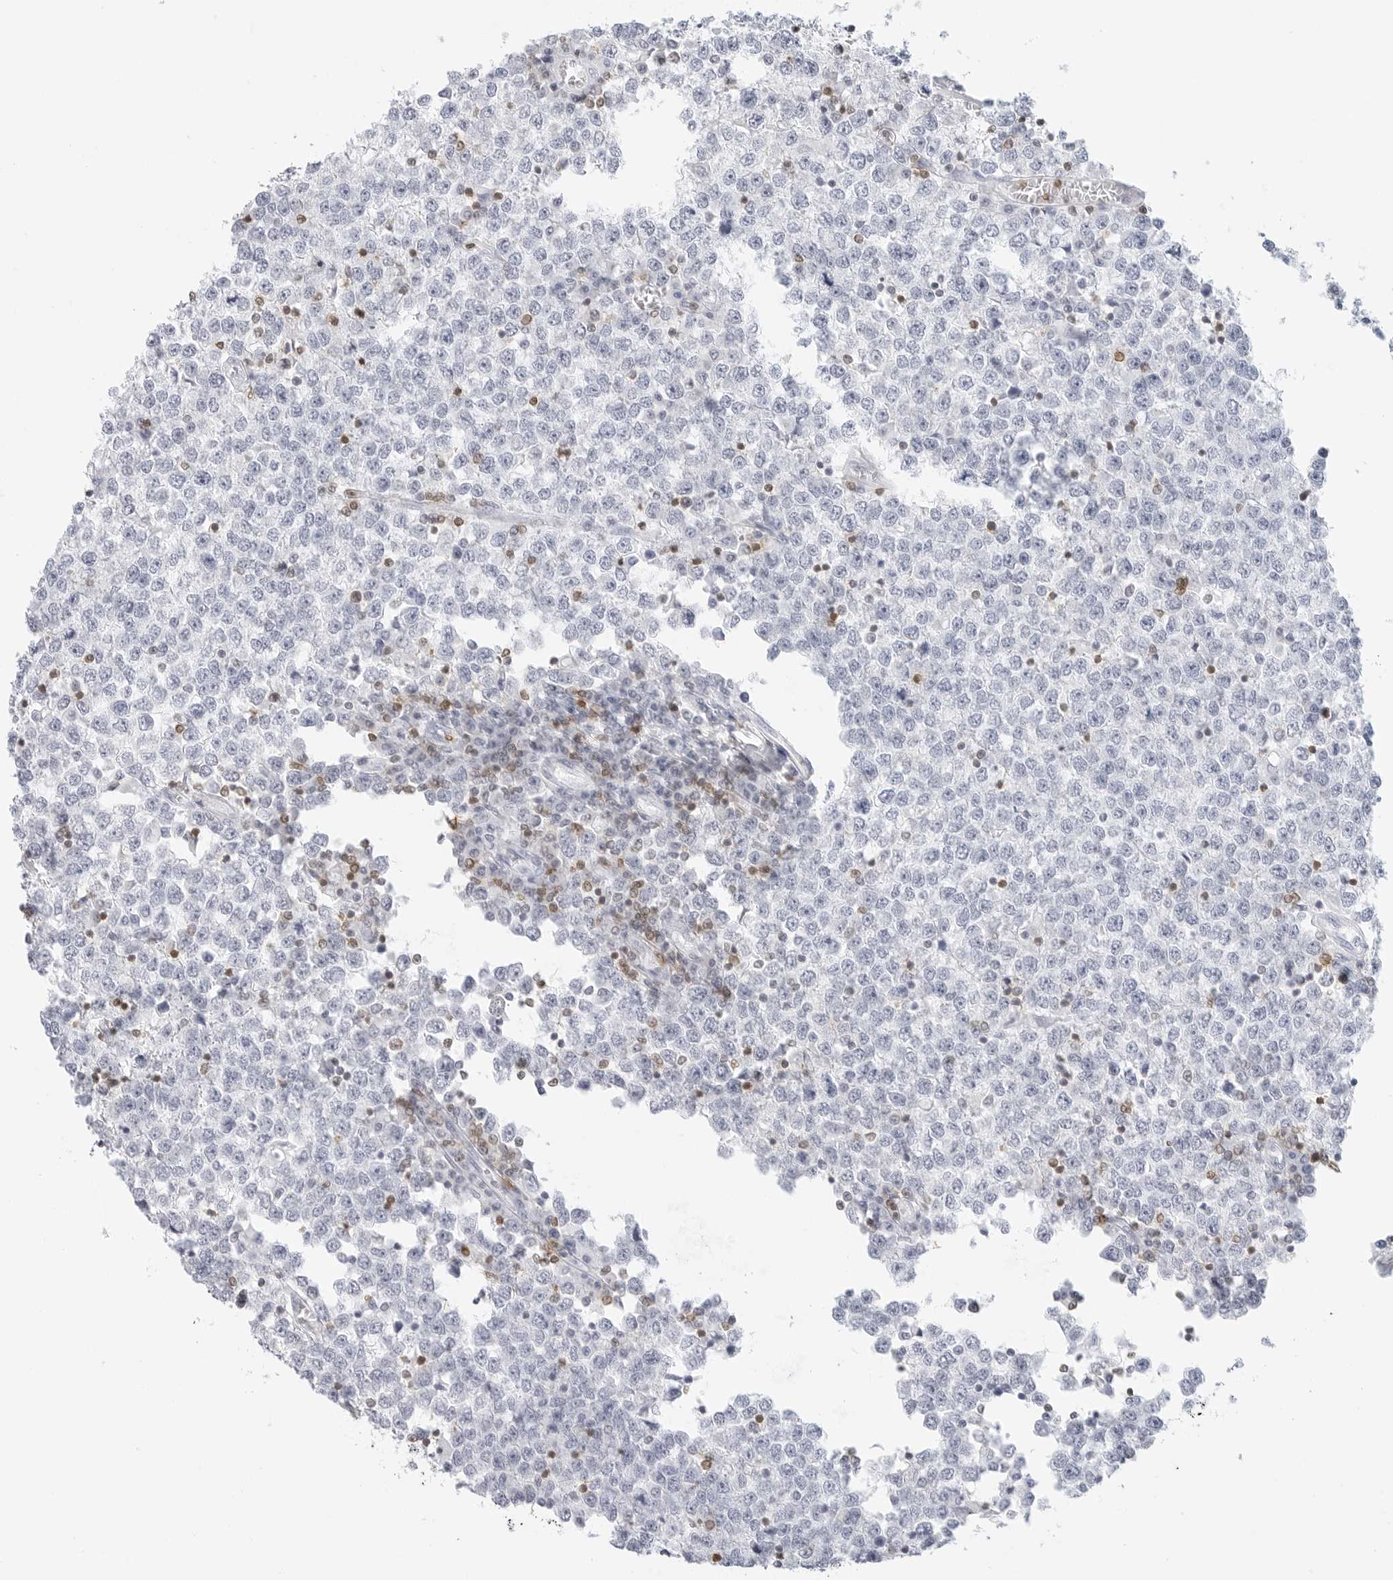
{"staining": {"intensity": "negative", "quantity": "none", "location": "none"}, "tissue": "testis cancer", "cell_type": "Tumor cells", "image_type": "cancer", "snomed": [{"axis": "morphology", "description": "Seminoma, NOS"}, {"axis": "topography", "description": "Testis"}], "caption": "Immunohistochemistry of testis cancer (seminoma) demonstrates no positivity in tumor cells.", "gene": "SLC9A3R1", "patient": {"sex": "male", "age": 65}}